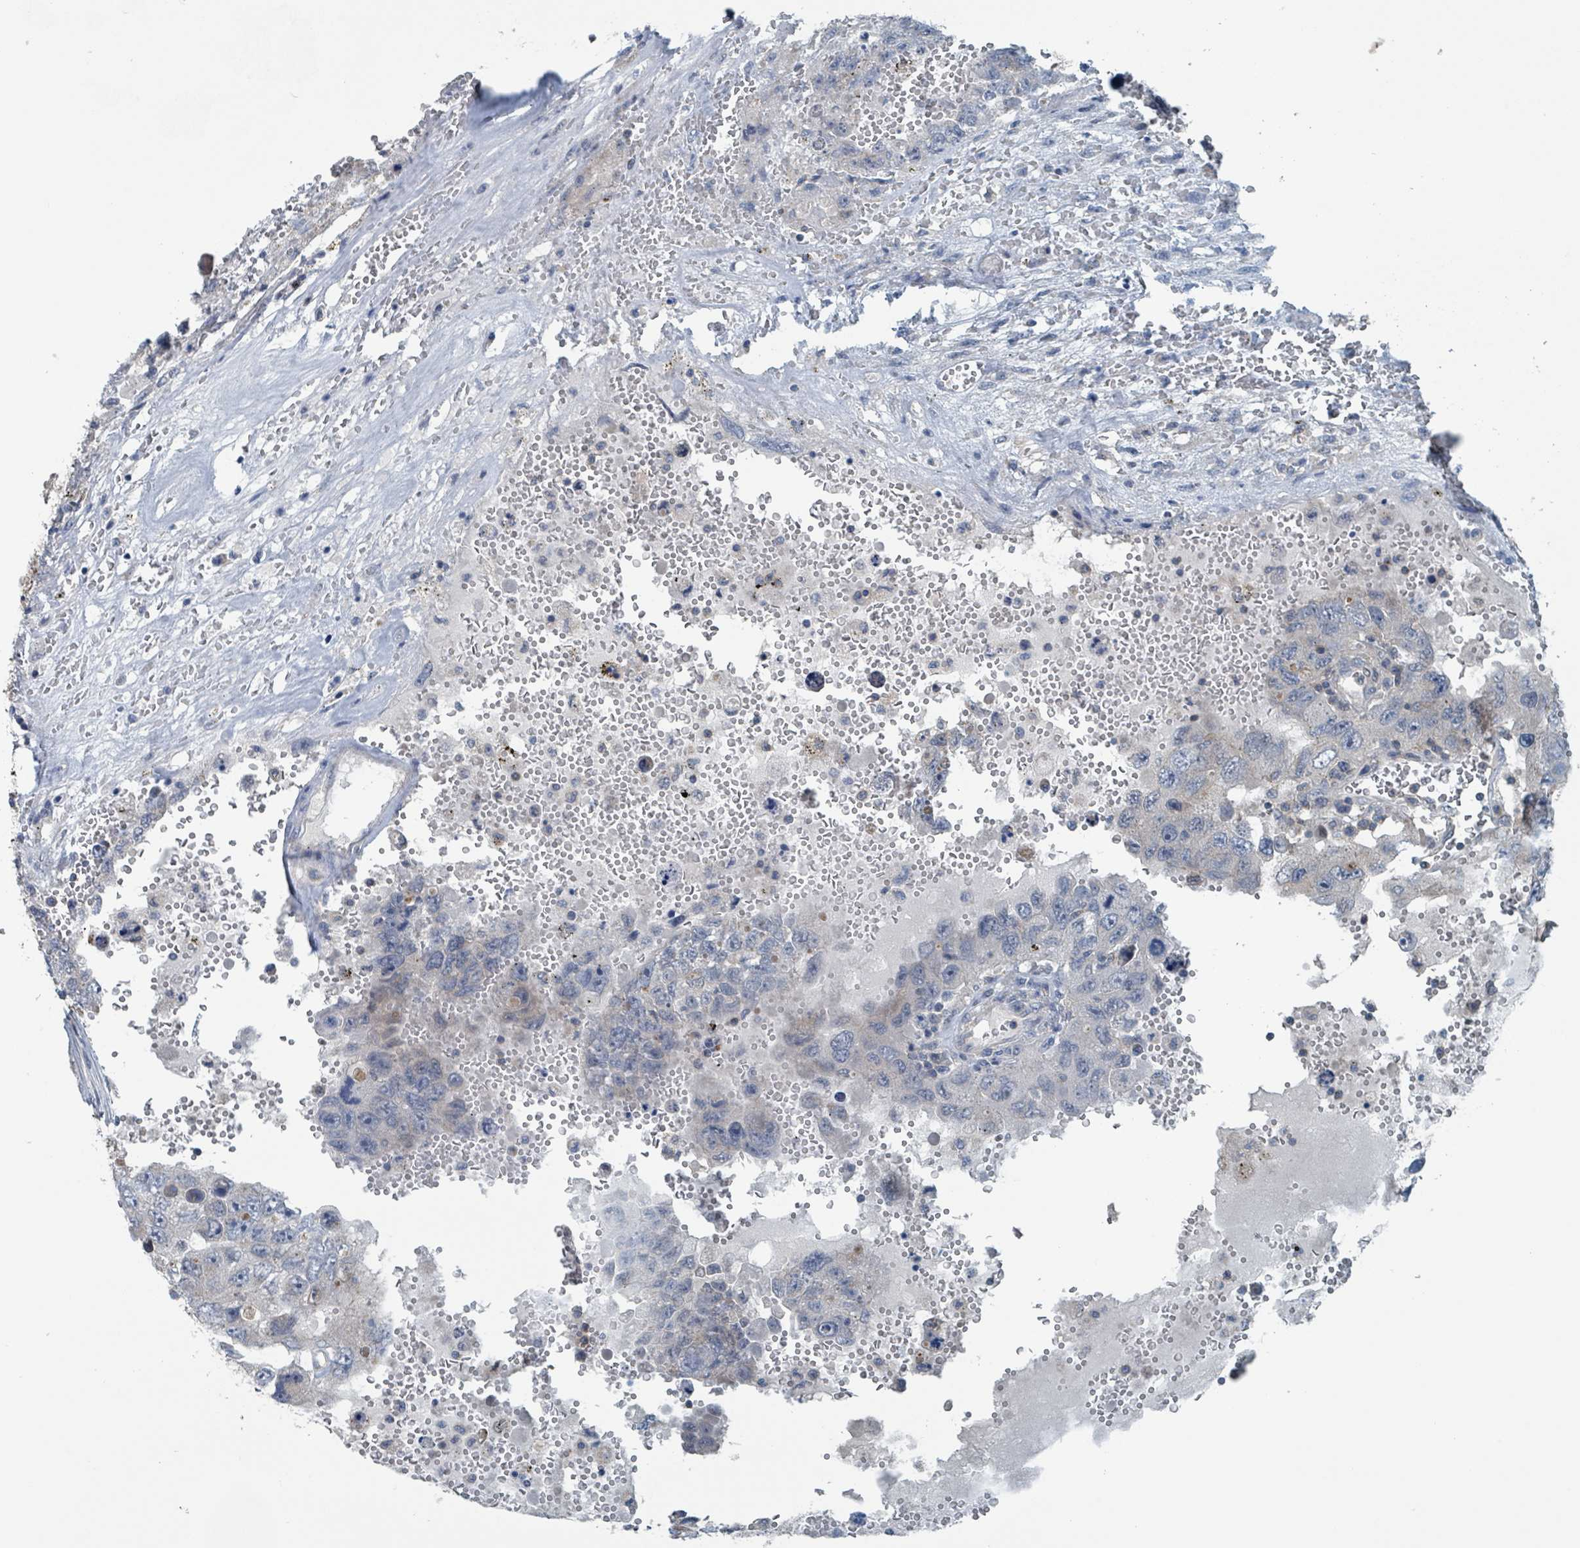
{"staining": {"intensity": "negative", "quantity": "none", "location": "none"}, "tissue": "testis cancer", "cell_type": "Tumor cells", "image_type": "cancer", "snomed": [{"axis": "morphology", "description": "Carcinoma, Embryonal, NOS"}, {"axis": "topography", "description": "Testis"}], "caption": "The IHC photomicrograph has no significant expression in tumor cells of testis embryonal carcinoma tissue.", "gene": "ACBD4", "patient": {"sex": "male", "age": 26}}